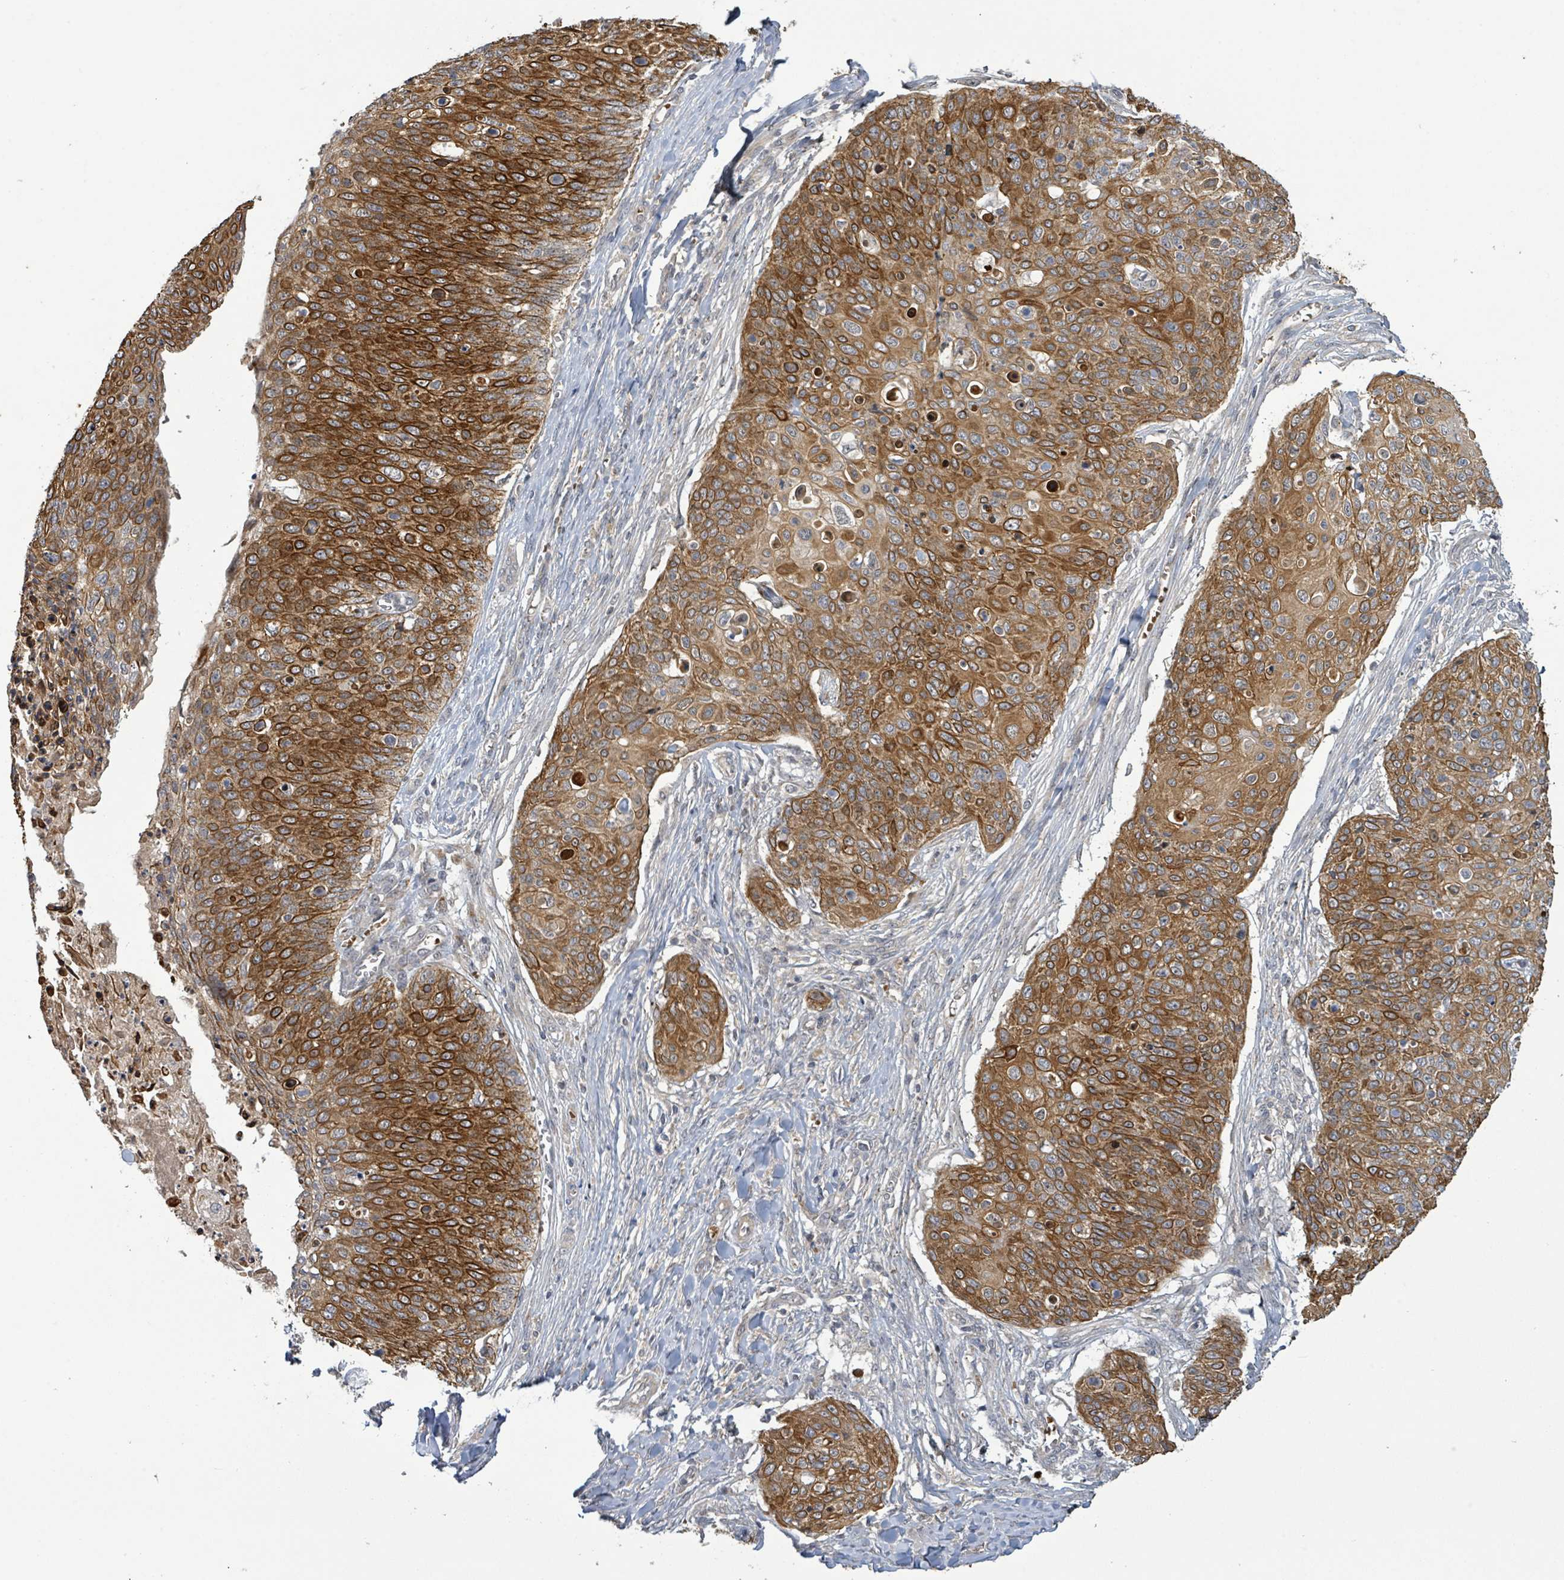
{"staining": {"intensity": "strong", "quantity": ">75%", "location": "cytoplasmic/membranous"}, "tissue": "skin cancer", "cell_type": "Tumor cells", "image_type": "cancer", "snomed": [{"axis": "morphology", "description": "Squamous cell carcinoma, NOS"}, {"axis": "topography", "description": "Skin"}, {"axis": "topography", "description": "Vulva"}], "caption": "Protein expression analysis of skin cancer (squamous cell carcinoma) reveals strong cytoplasmic/membranous expression in approximately >75% of tumor cells.", "gene": "ITGA11", "patient": {"sex": "female", "age": 85}}